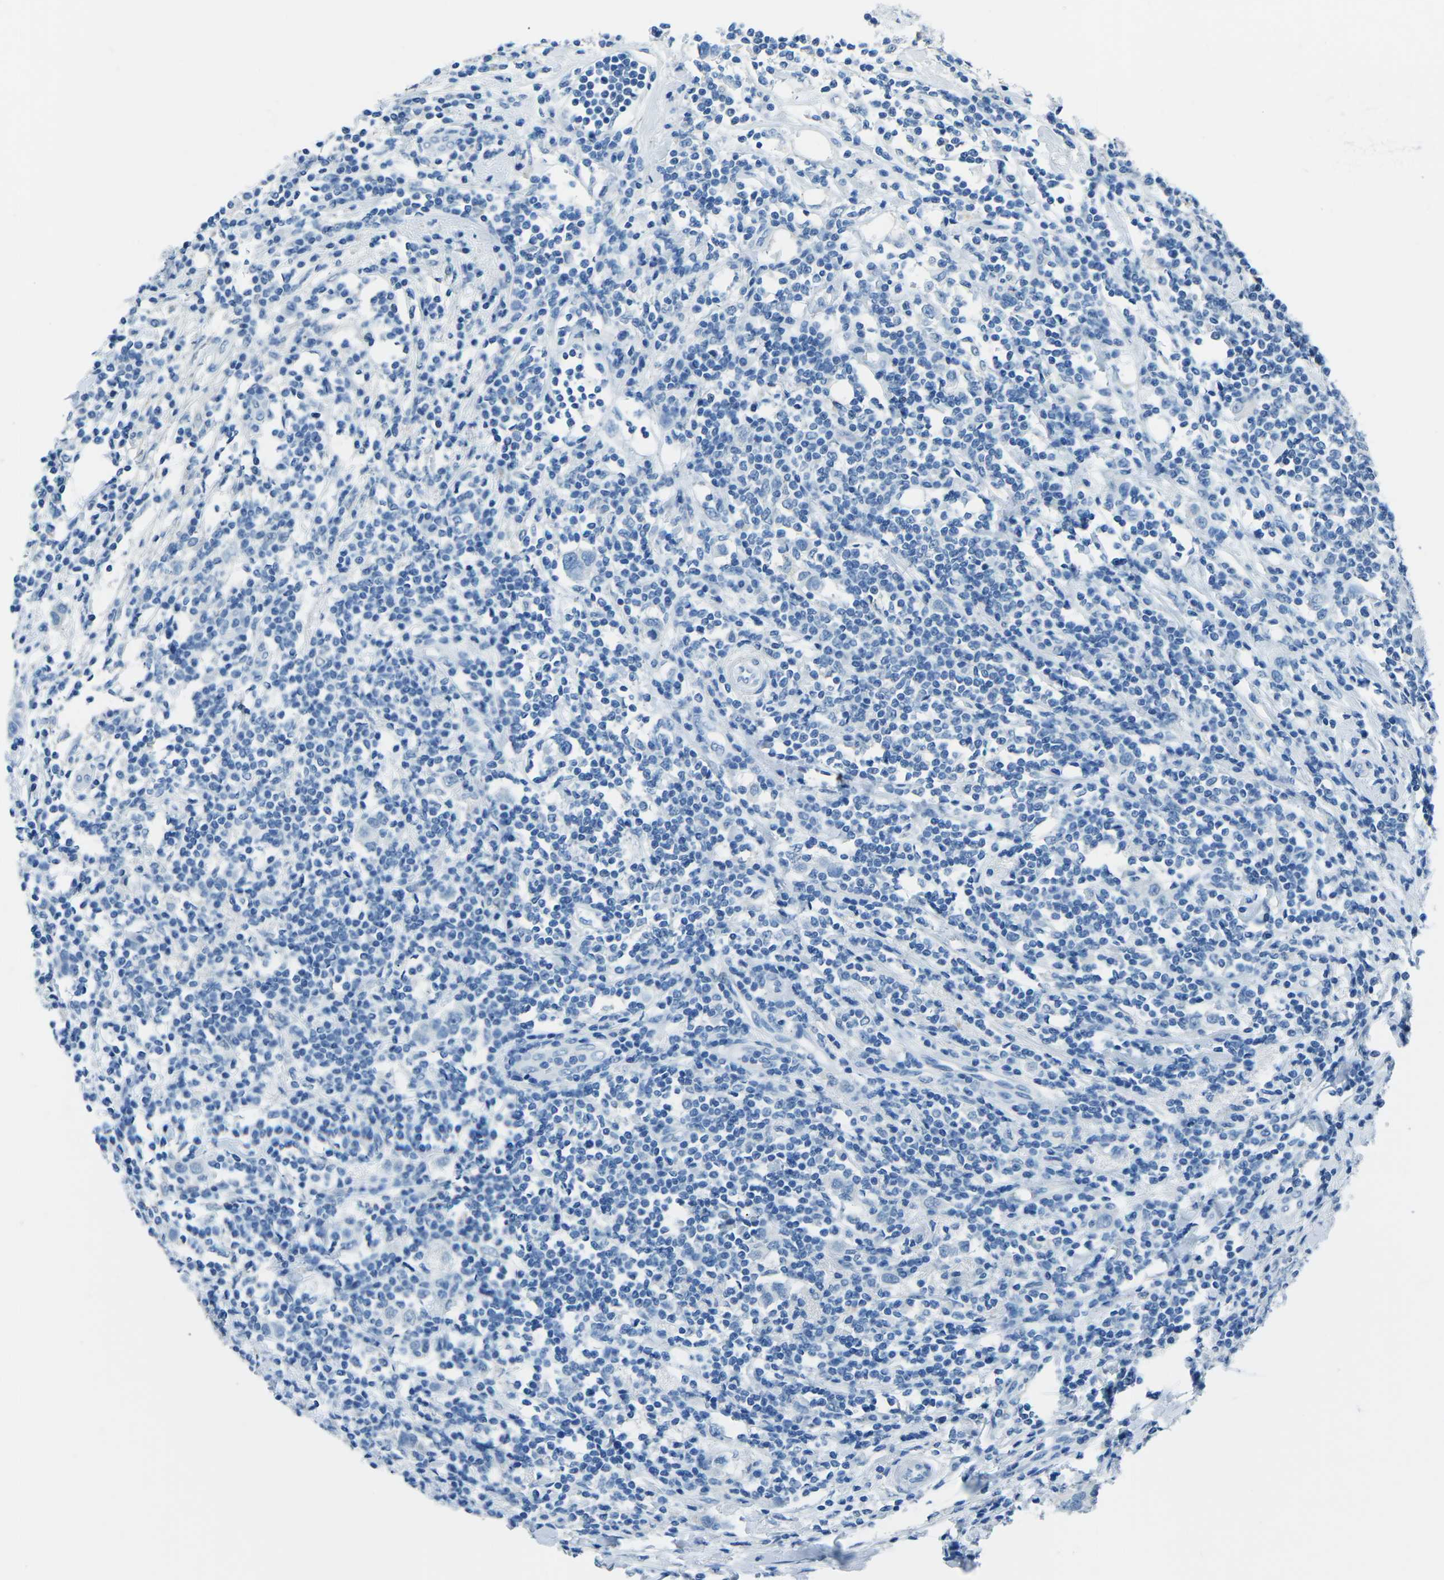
{"staining": {"intensity": "negative", "quantity": "none", "location": "none"}, "tissue": "breast cancer", "cell_type": "Tumor cells", "image_type": "cancer", "snomed": [{"axis": "morphology", "description": "Duct carcinoma"}, {"axis": "topography", "description": "Breast"}], "caption": "This is an IHC image of breast cancer (invasive ductal carcinoma). There is no expression in tumor cells.", "gene": "MYH8", "patient": {"sex": "female", "age": 50}}